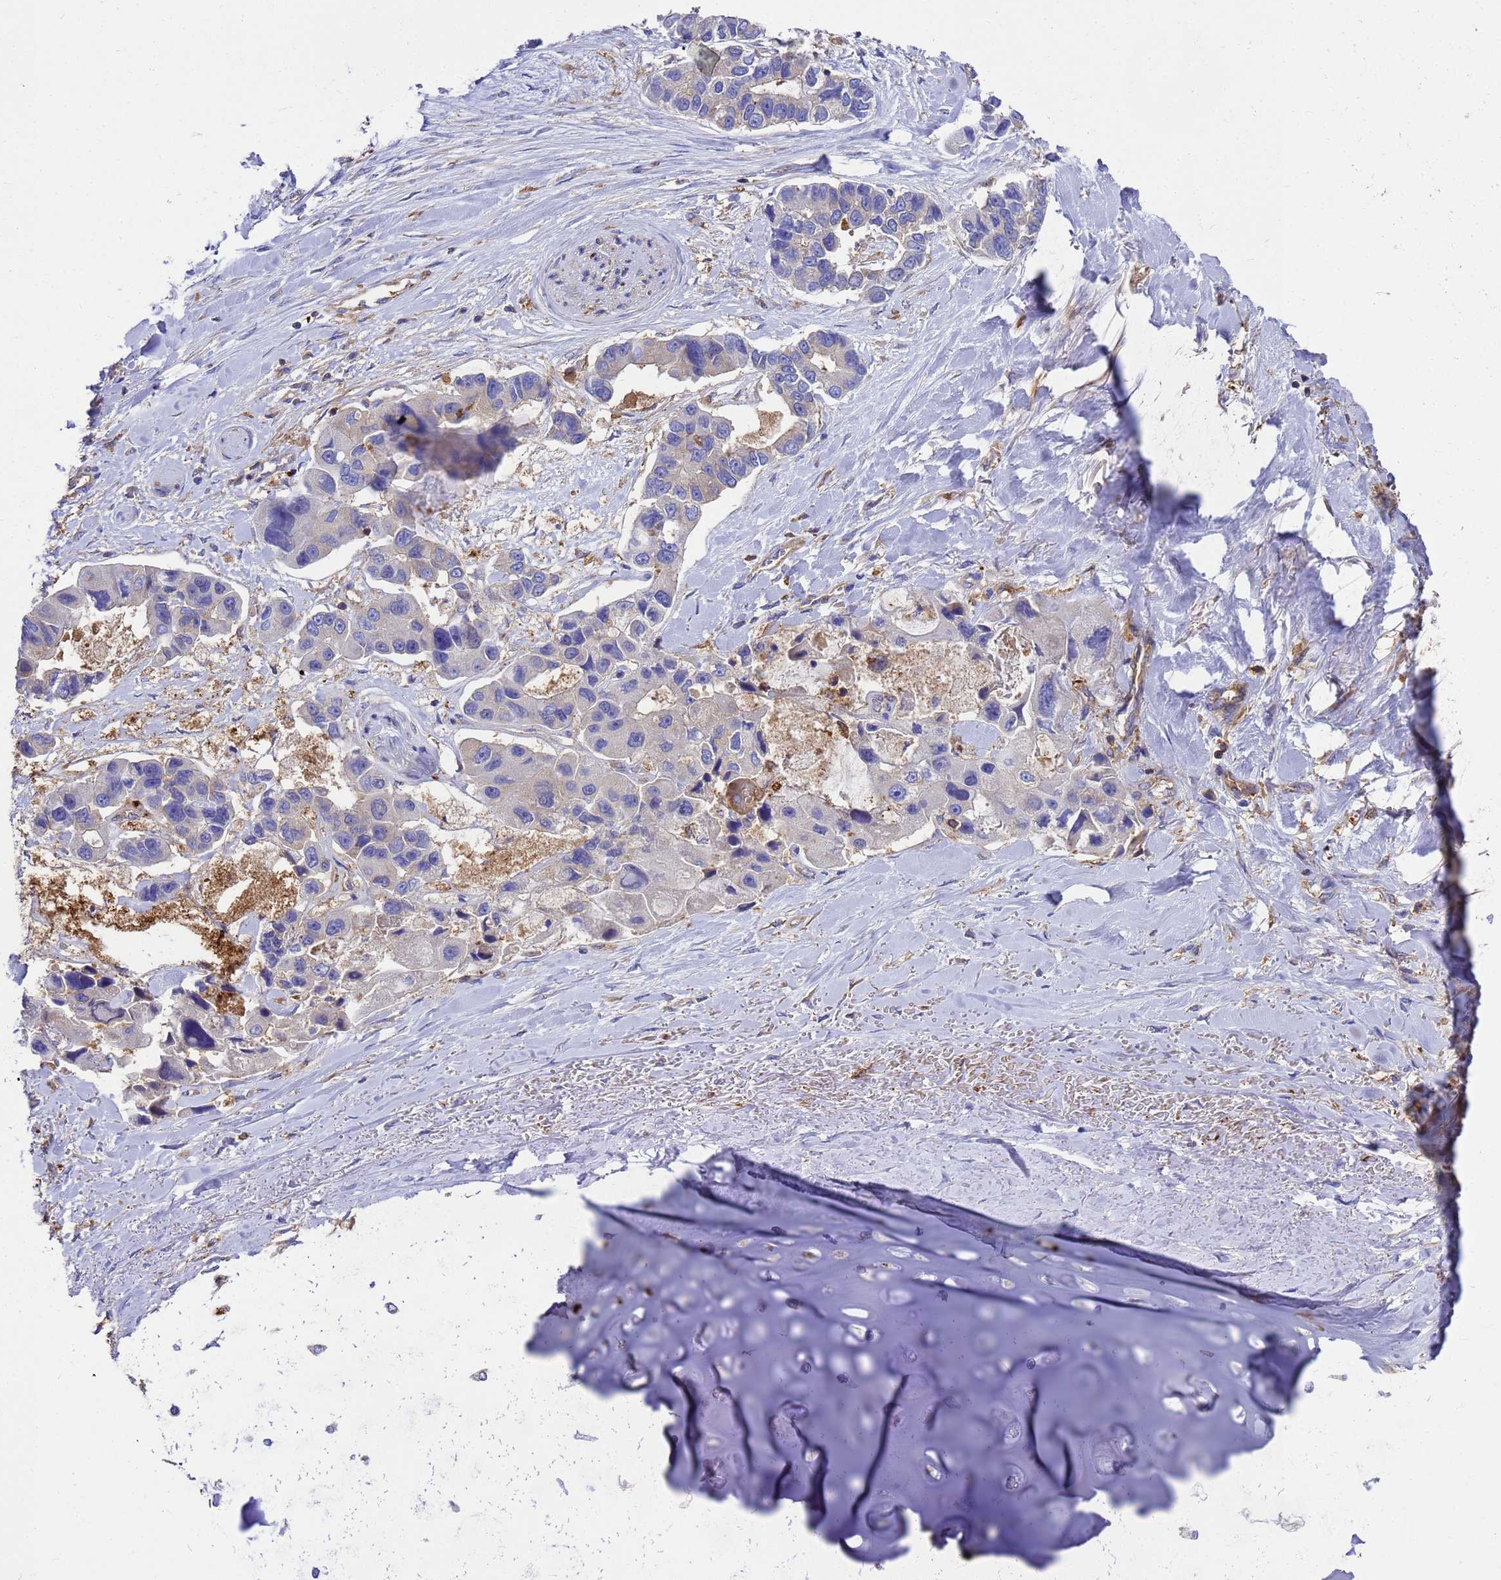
{"staining": {"intensity": "weak", "quantity": "<25%", "location": "cytoplasmic/membranous"}, "tissue": "lung cancer", "cell_type": "Tumor cells", "image_type": "cancer", "snomed": [{"axis": "morphology", "description": "Adenocarcinoma, NOS"}, {"axis": "topography", "description": "Lung"}], "caption": "Tumor cells show no significant positivity in lung adenocarcinoma.", "gene": "ZNF235", "patient": {"sex": "female", "age": 54}}